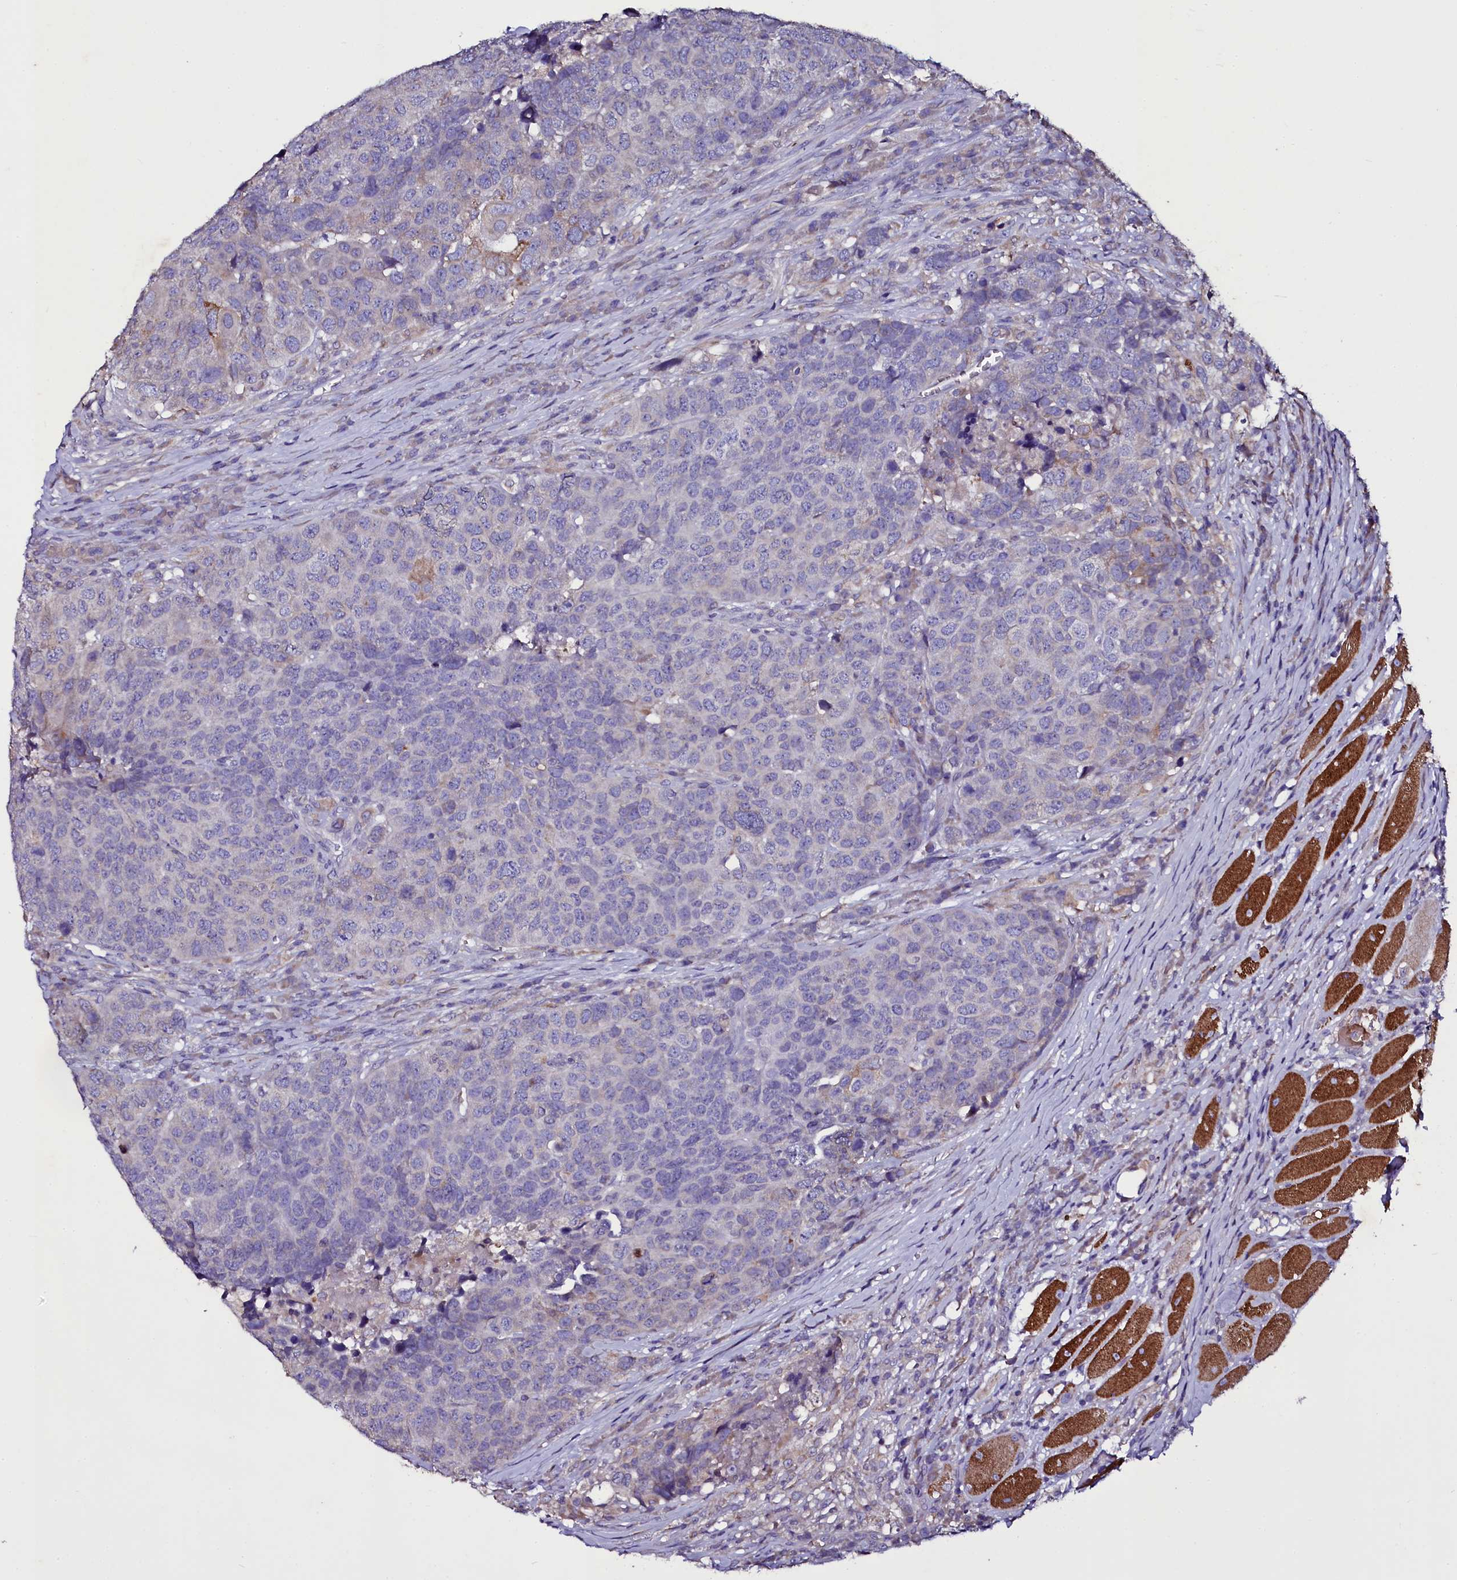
{"staining": {"intensity": "negative", "quantity": "none", "location": "none"}, "tissue": "head and neck cancer", "cell_type": "Tumor cells", "image_type": "cancer", "snomed": [{"axis": "morphology", "description": "Squamous cell carcinoma, NOS"}, {"axis": "topography", "description": "Head-Neck"}], "caption": "An image of squamous cell carcinoma (head and neck) stained for a protein exhibits no brown staining in tumor cells.", "gene": "SELENOT", "patient": {"sex": "male", "age": 66}}